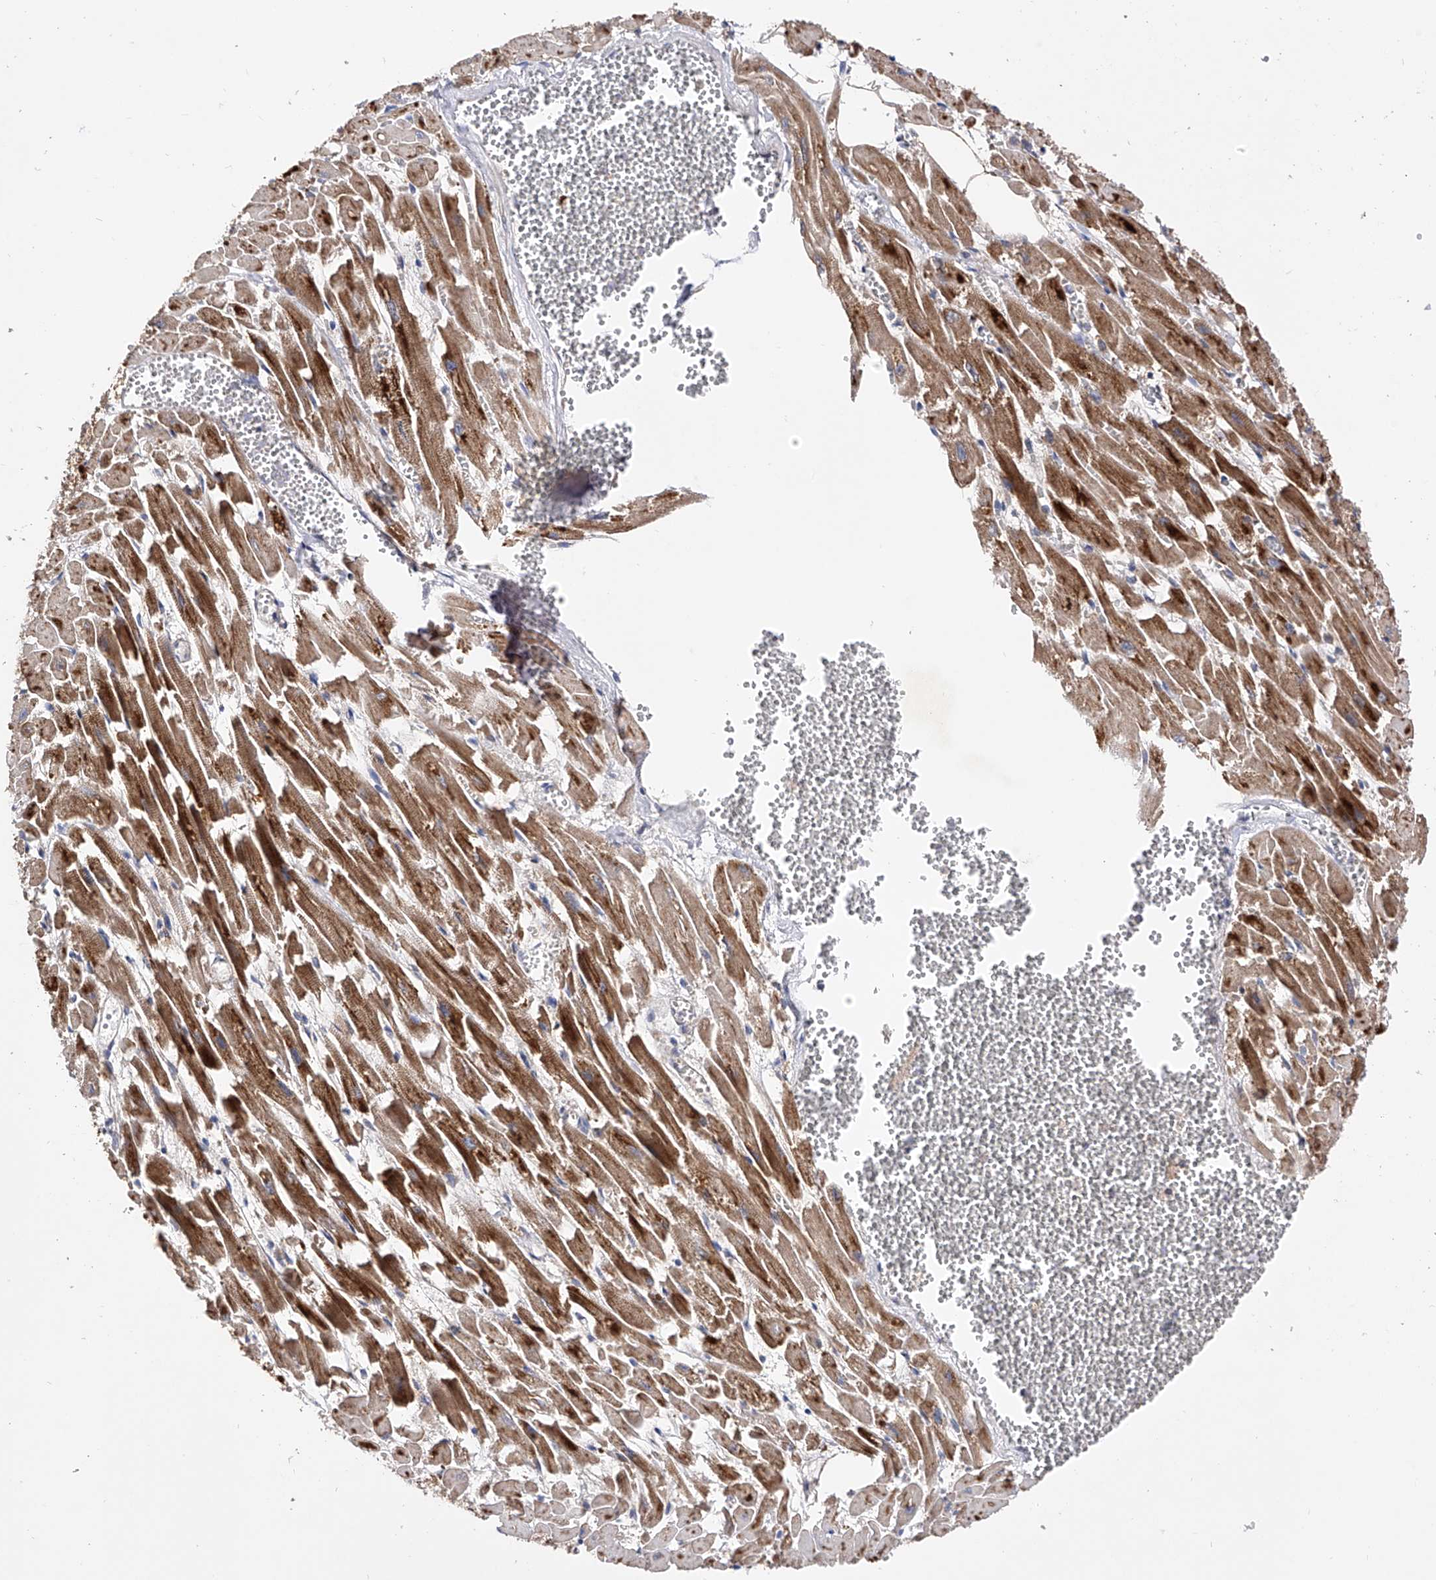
{"staining": {"intensity": "moderate", "quantity": ">75%", "location": "cytoplasmic/membranous"}, "tissue": "heart muscle", "cell_type": "Cardiomyocytes", "image_type": "normal", "snomed": [{"axis": "morphology", "description": "Normal tissue, NOS"}, {"axis": "topography", "description": "Heart"}], "caption": "Immunohistochemistry staining of unremarkable heart muscle, which reveals medium levels of moderate cytoplasmic/membranous expression in about >75% of cardiomyocytes indicating moderate cytoplasmic/membranous protein expression. The staining was performed using DAB (3,3'-diaminobenzidine) (brown) for protein detection and nuclei were counterstained in hematoxylin (blue).", "gene": "USP45", "patient": {"sex": "female", "age": 64}}